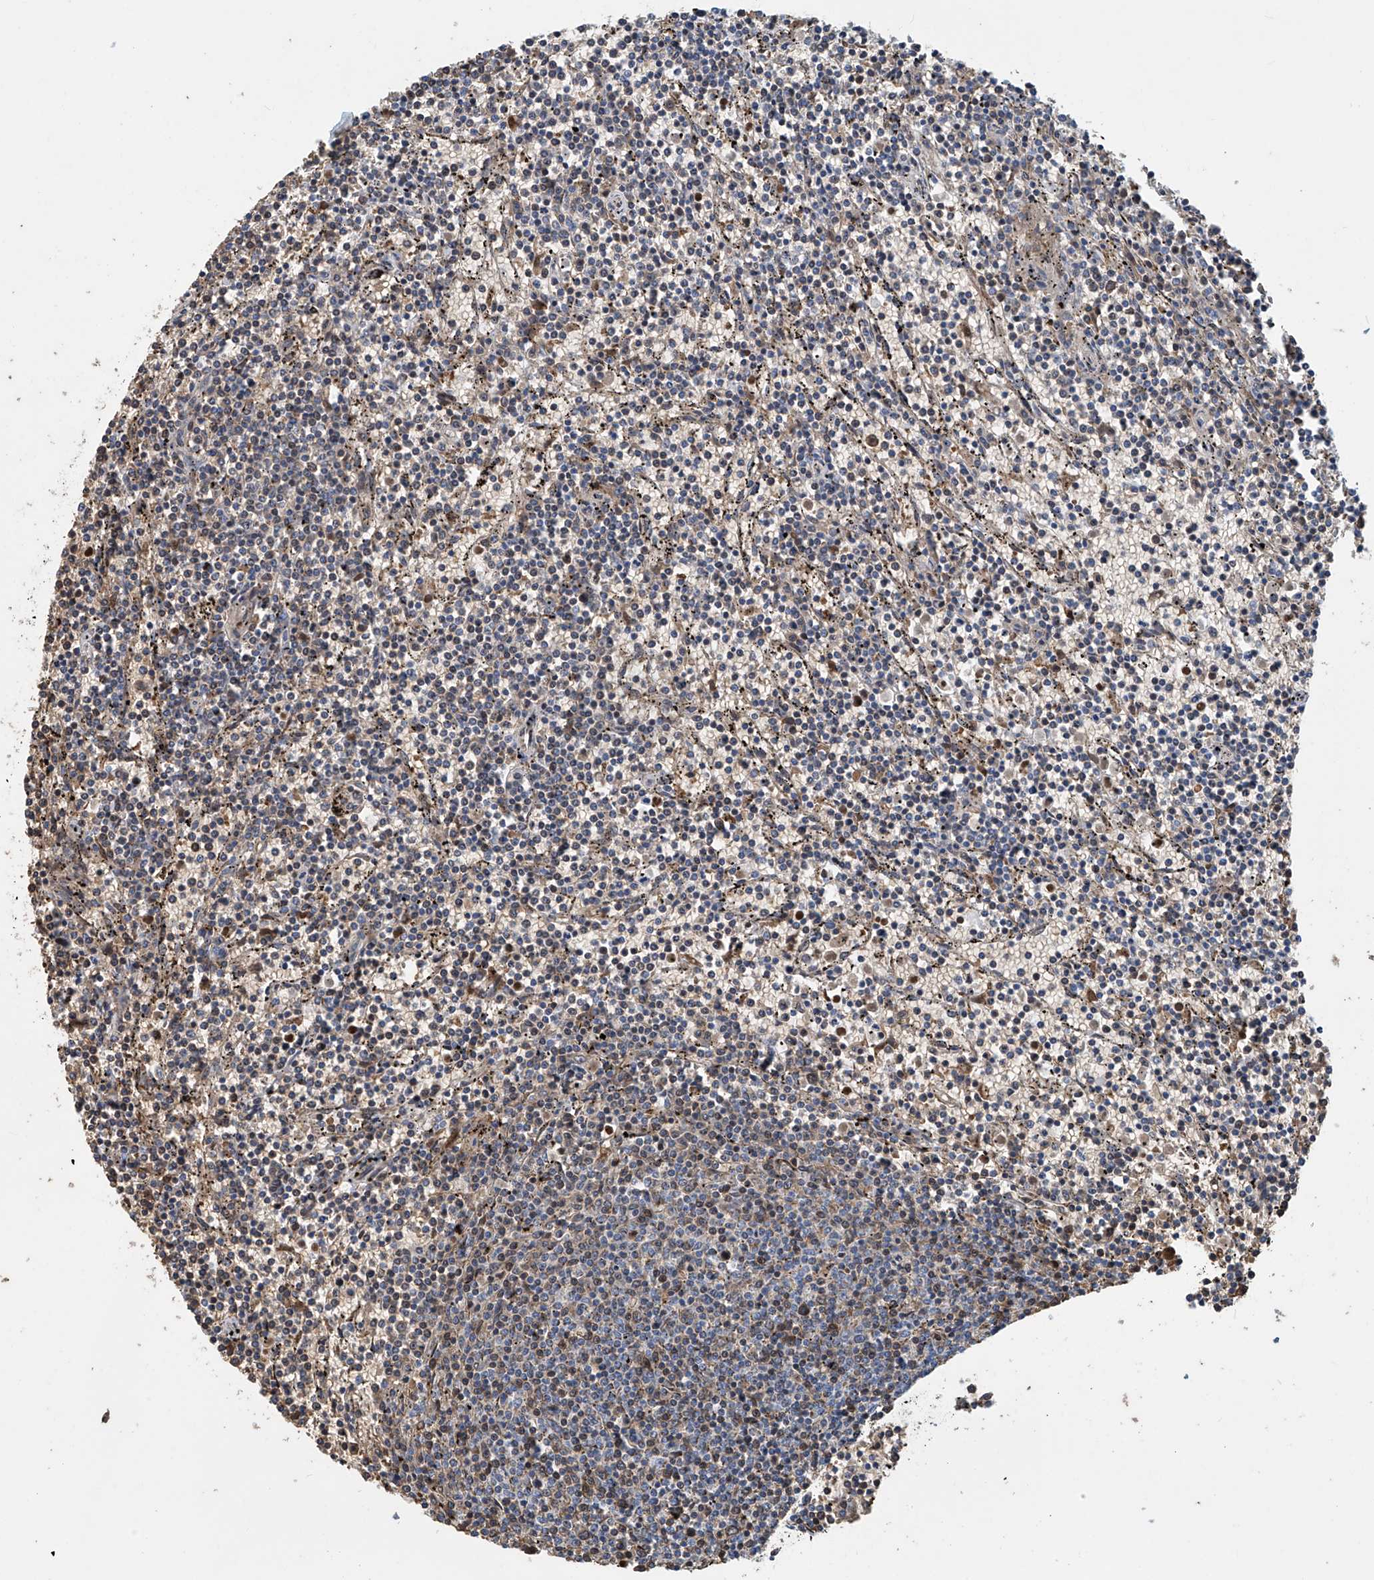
{"staining": {"intensity": "weak", "quantity": "25%-75%", "location": "cytoplasmic/membranous"}, "tissue": "lymphoma", "cell_type": "Tumor cells", "image_type": "cancer", "snomed": [{"axis": "morphology", "description": "Malignant lymphoma, non-Hodgkin's type, Low grade"}, {"axis": "topography", "description": "Spleen"}], "caption": "DAB immunohistochemical staining of human low-grade malignant lymphoma, non-Hodgkin's type exhibits weak cytoplasmic/membranous protein positivity in approximately 25%-75% of tumor cells.", "gene": "COMMD1", "patient": {"sex": "female", "age": 50}}